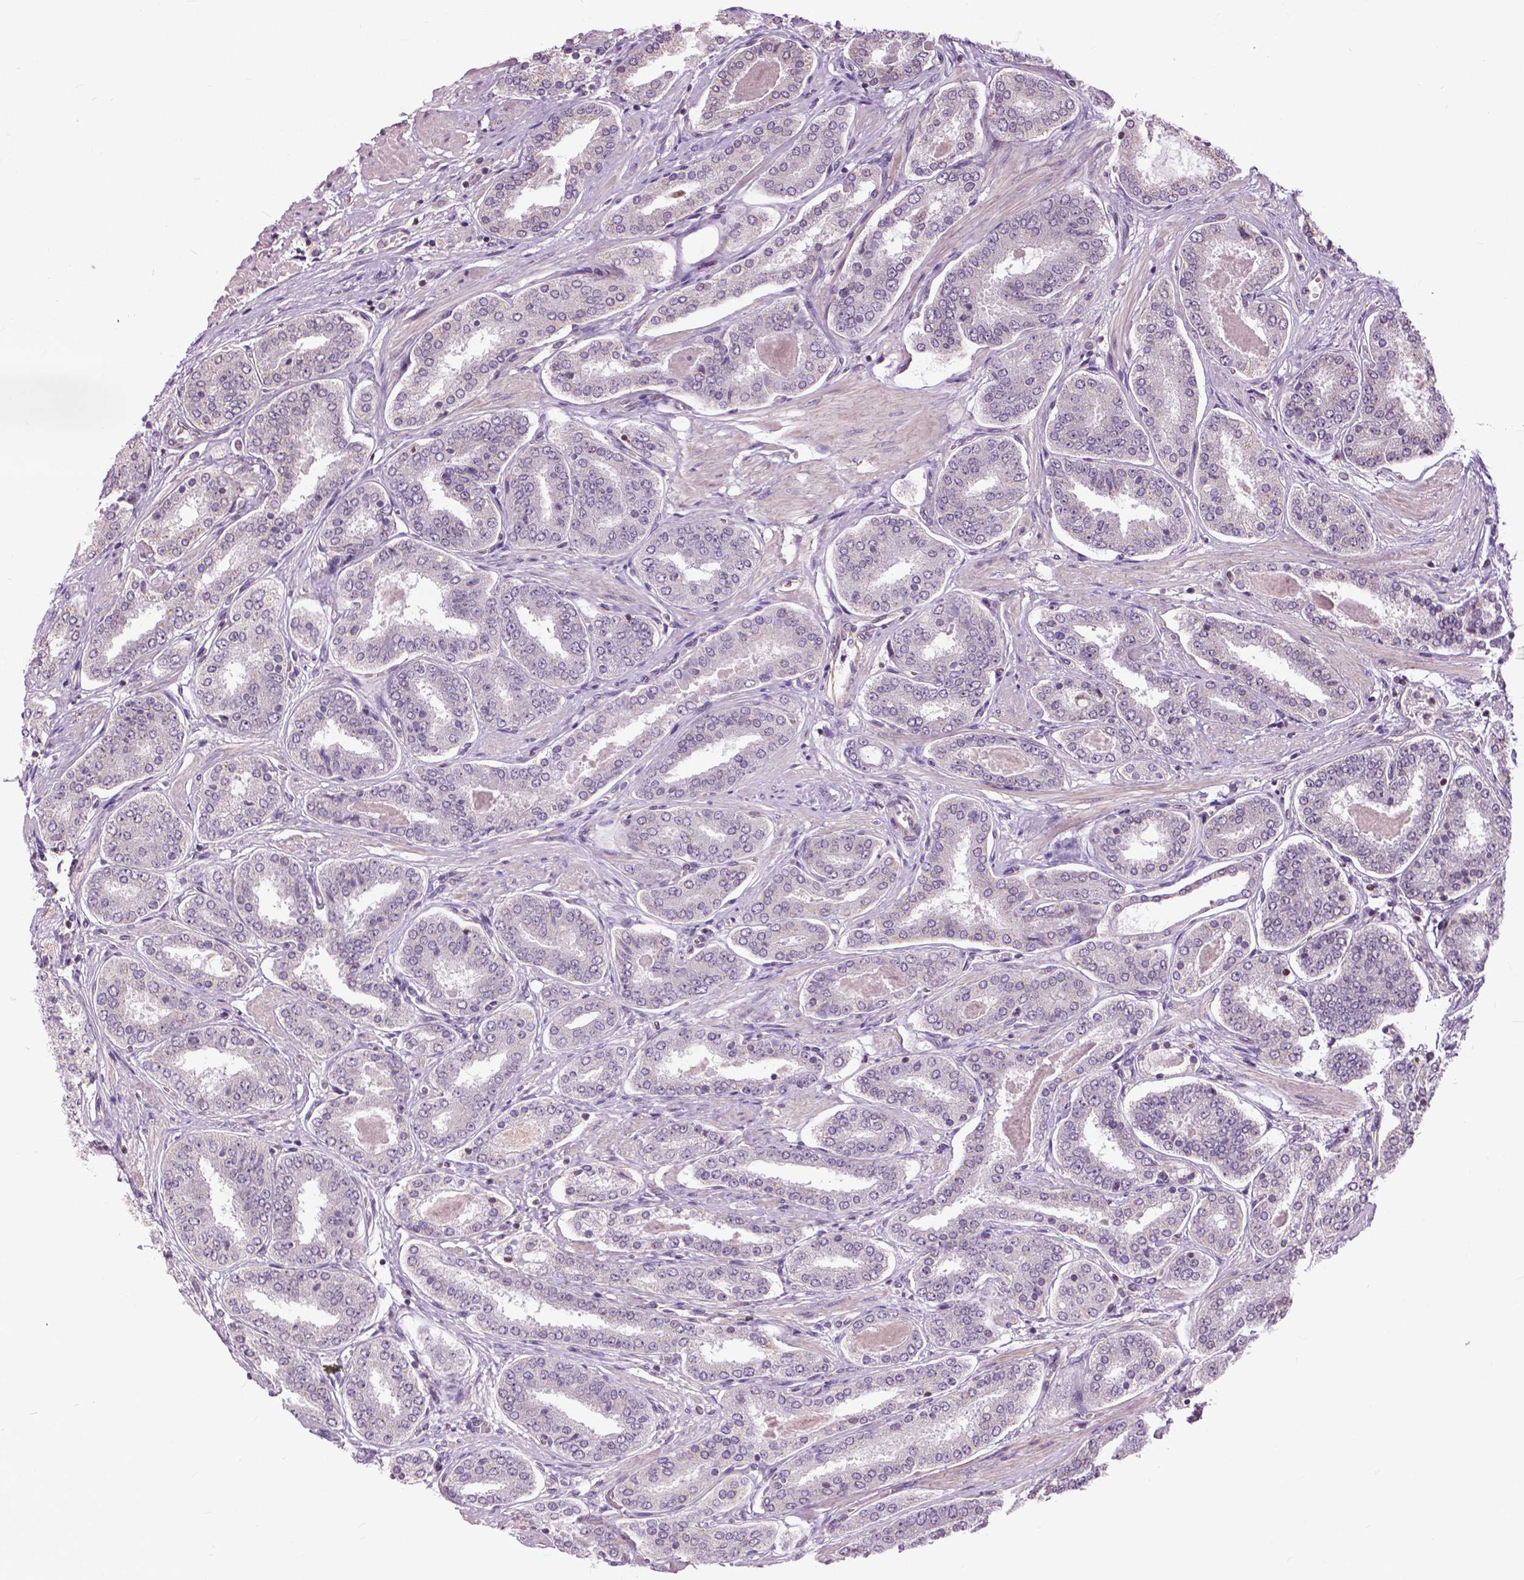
{"staining": {"intensity": "negative", "quantity": "none", "location": "none"}, "tissue": "prostate cancer", "cell_type": "Tumor cells", "image_type": "cancer", "snomed": [{"axis": "morphology", "description": "Adenocarcinoma, High grade"}, {"axis": "topography", "description": "Prostate"}], "caption": "An immunohistochemistry micrograph of prostate adenocarcinoma (high-grade) is shown. There is no staining in tumor cells of prostate adenocarcinoma (high-grade).", "gene": "ANXA13", "patient": {"sex": "male", "age": 63}}